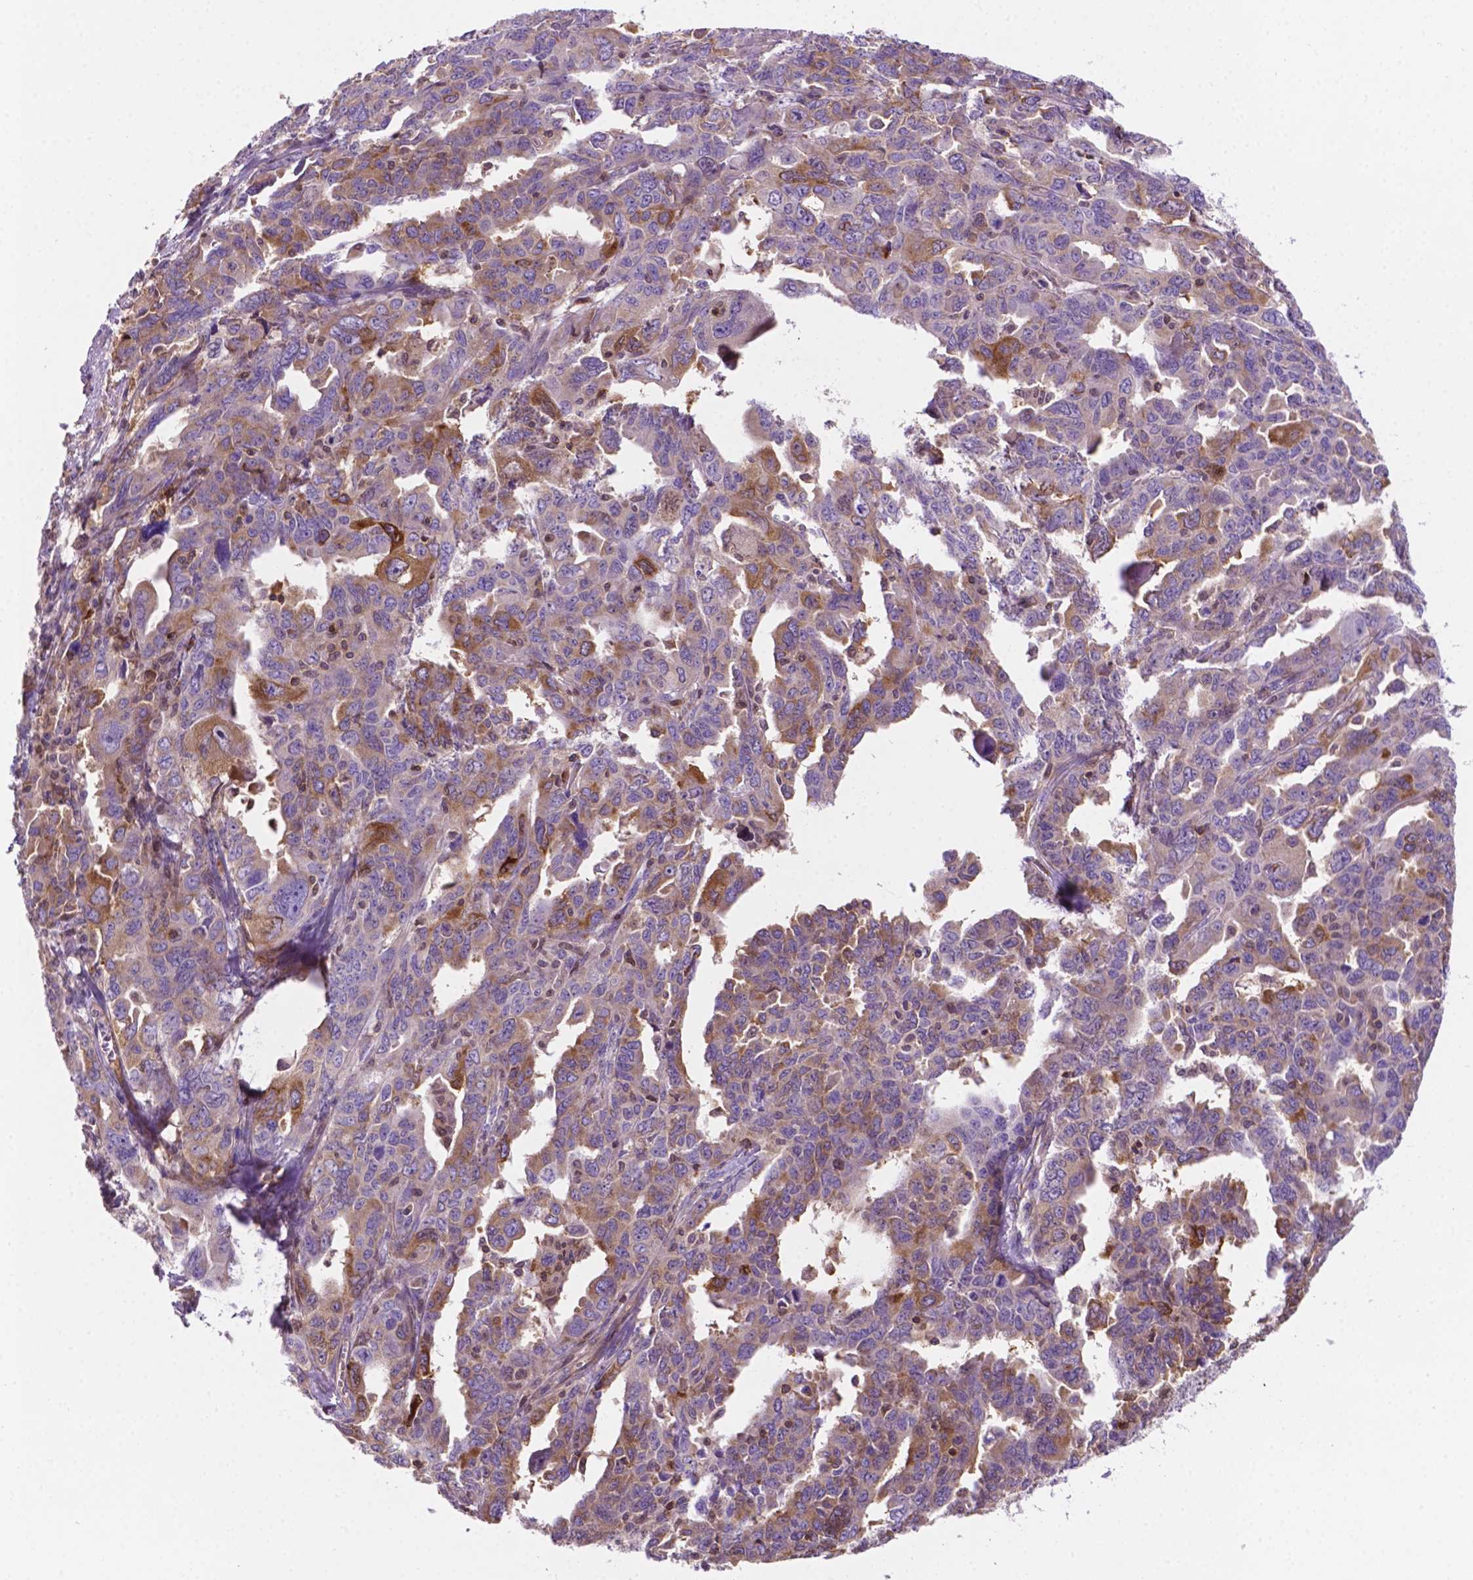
{"staining": {"intensity": "moderate", "quantity": "25%-75%", "location": "cytoplasmic/membranous"}, "tissue": "ovarian cancer", "cell_type": "Tumor cells", "image_type": "cancer", "snomed": [{"axis": "morphology", "description": "Adenocarcinoma, NOS"}, {"axis": "morphology", "description": "Carcinoma, endometroid"}, {"axis": "topography", "description": "Ovary"}], "caption": "High-magnification brightfield microscopy of ovarian cancer (endometroid carcinoma) stained with DAB (brown) and counterstained with hematoxylin (blue). tumor cells exhibit moderate cytoplasmic/membranous staining is appreciated in approximately25%-75% of cells.", "gene": "DCN", "patient": {"sex": "female", "age": 72}}